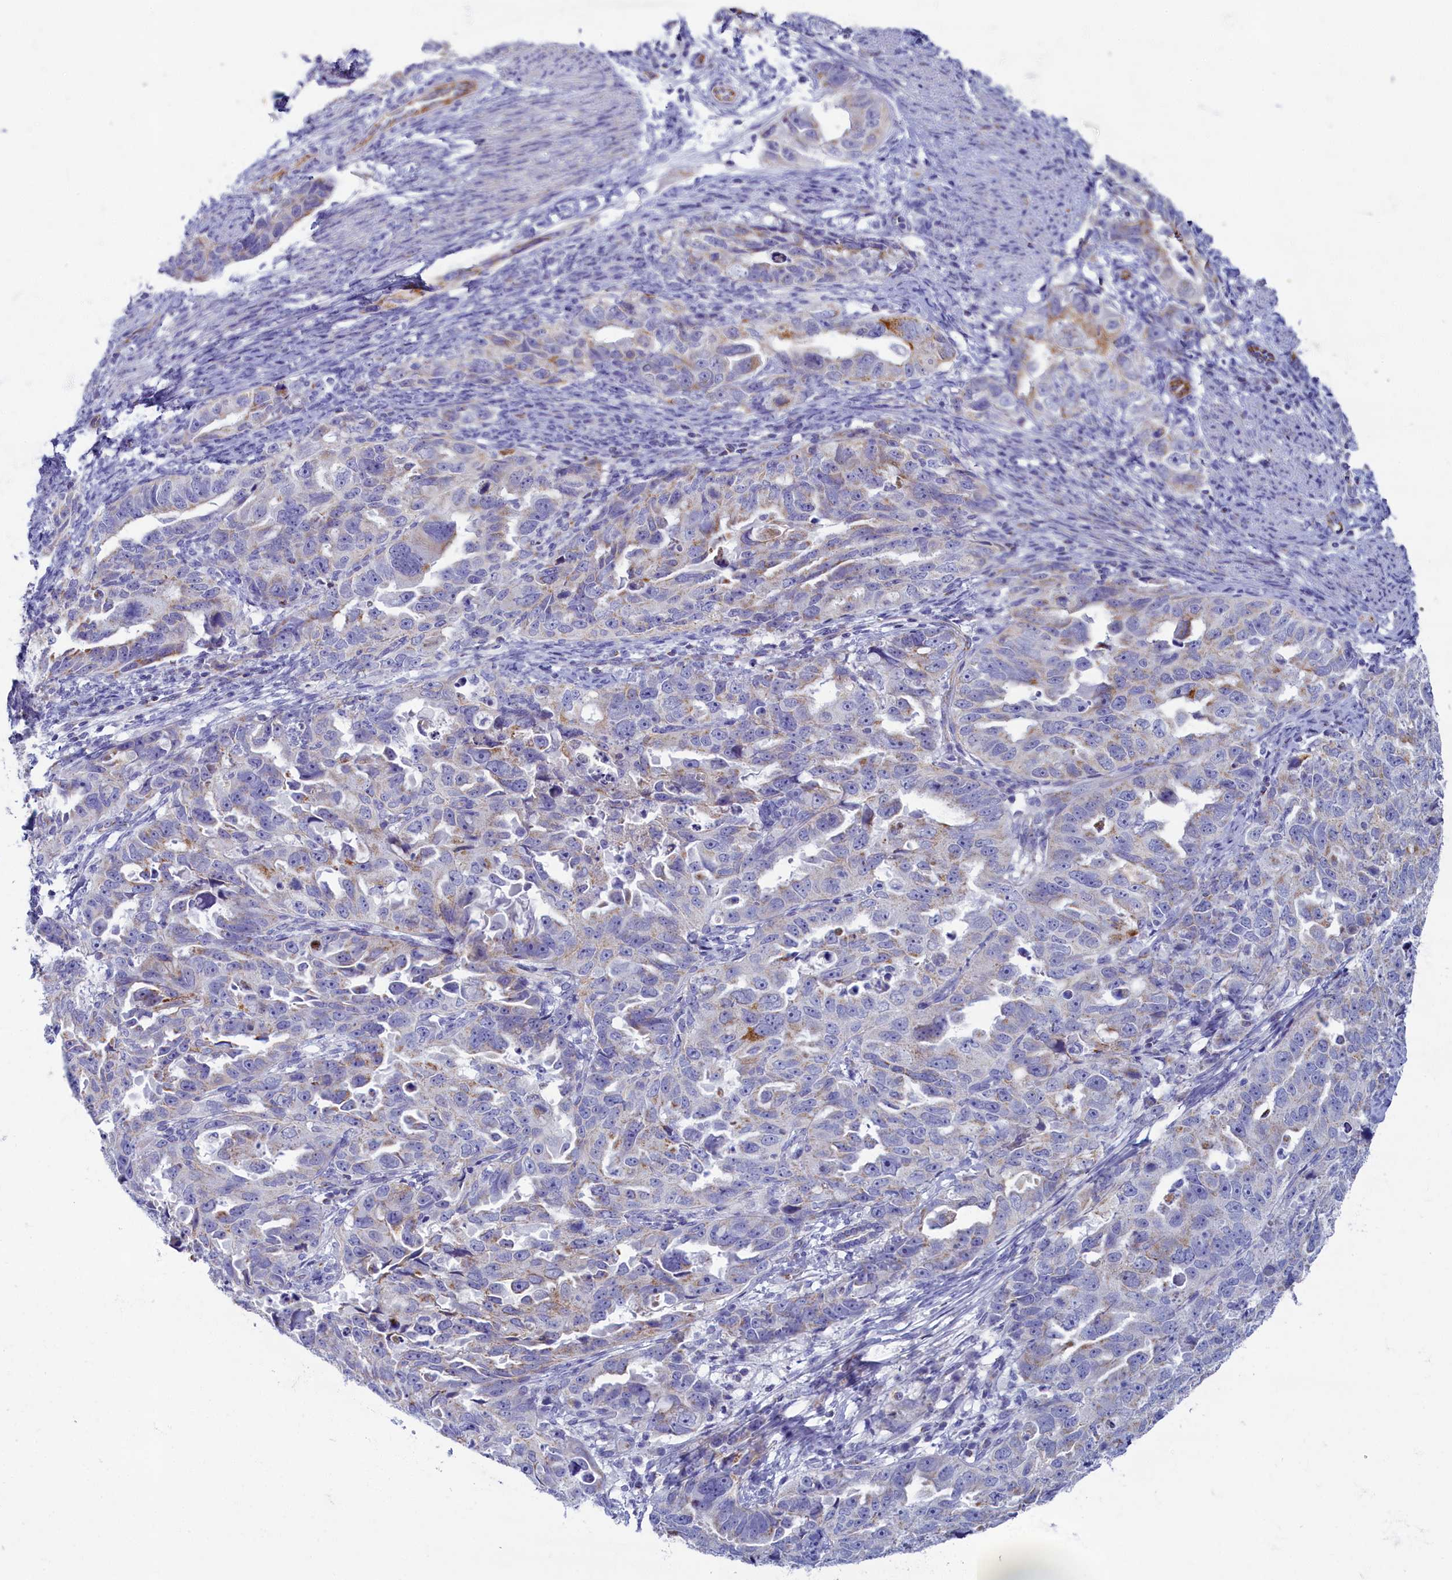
{"staining": {"intensity": "moderate", "quantity": "<25%", "location": "cytoplasmic/membranous"}, "tissue": "endometrial cancer", "cell_type": "Tumor cells", "image_type": "cancer", "snomed": [{"axis": "morphology", "description": "Adenocarcinoma, NOS"}, {"axis": "topography", "description": "Endometrium"}], "caption": "Human adenocarcinoma (endometrial) stained with a protein marker shows moderate staining in tumor cells.", "gene": "OCIAD2", "patient": {"sex": "female", "age": 65}}